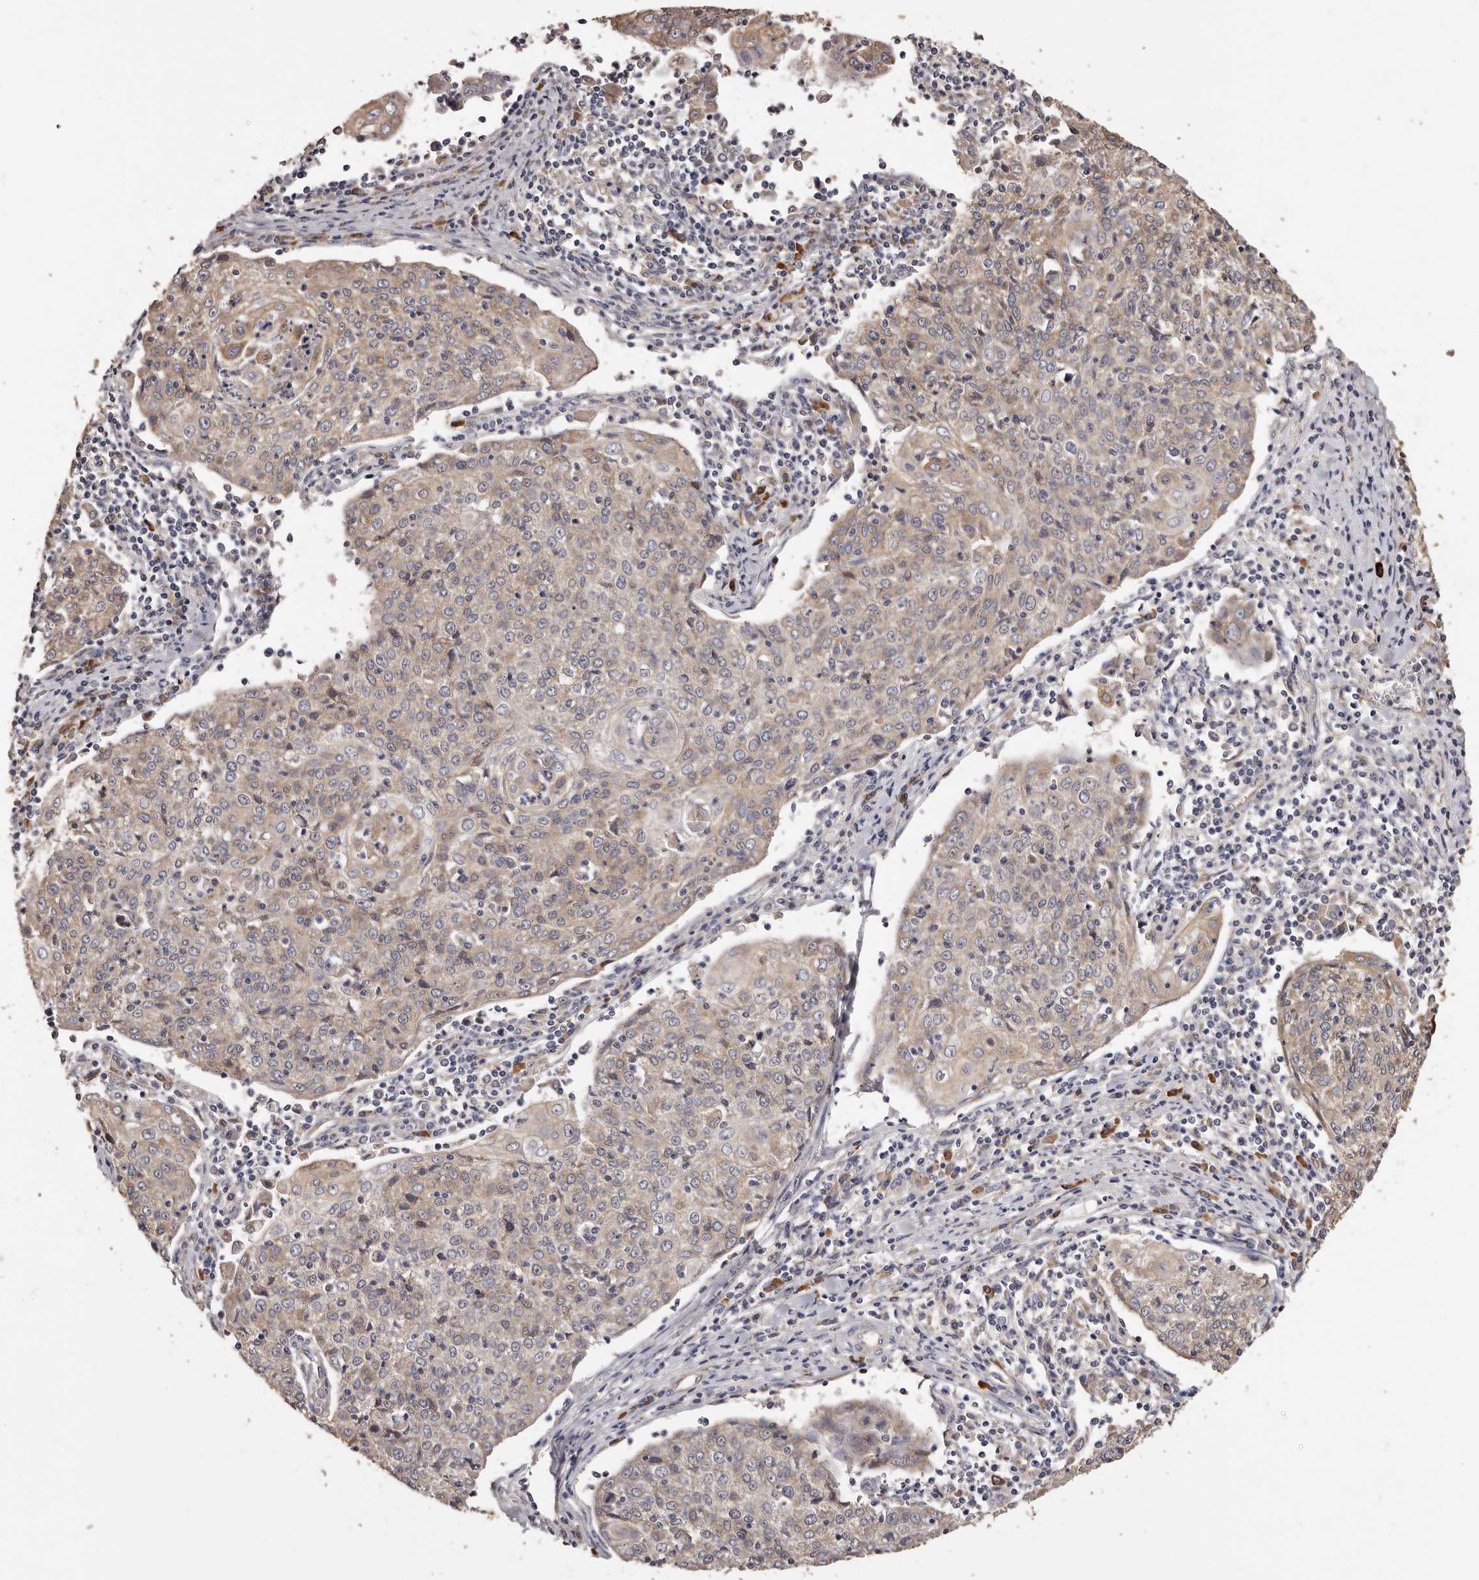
{"staining": {"intensity": "weak", "quantity": ">75%", "location": "cytoplasmic/membranous"}, "tissue": "cervical cancer", "cell_type": "Tumor cells", "image_type": "cancer", "snomed": [{"axis": "morphology", "description": "Squamous cell carcinoma, NOS"}, {"axis": "topography", "description": "Cervix"}], "caption": "Approximately >75% of tumor cells in human cervical cancer (squamous cell carcinoma) demonstrate weak cytoplasmic/membranous protein staining as visualized by brown immunohistochemical staining.", "gene": "ETNK1", "patient": {"sex": "female", "age": 48}}